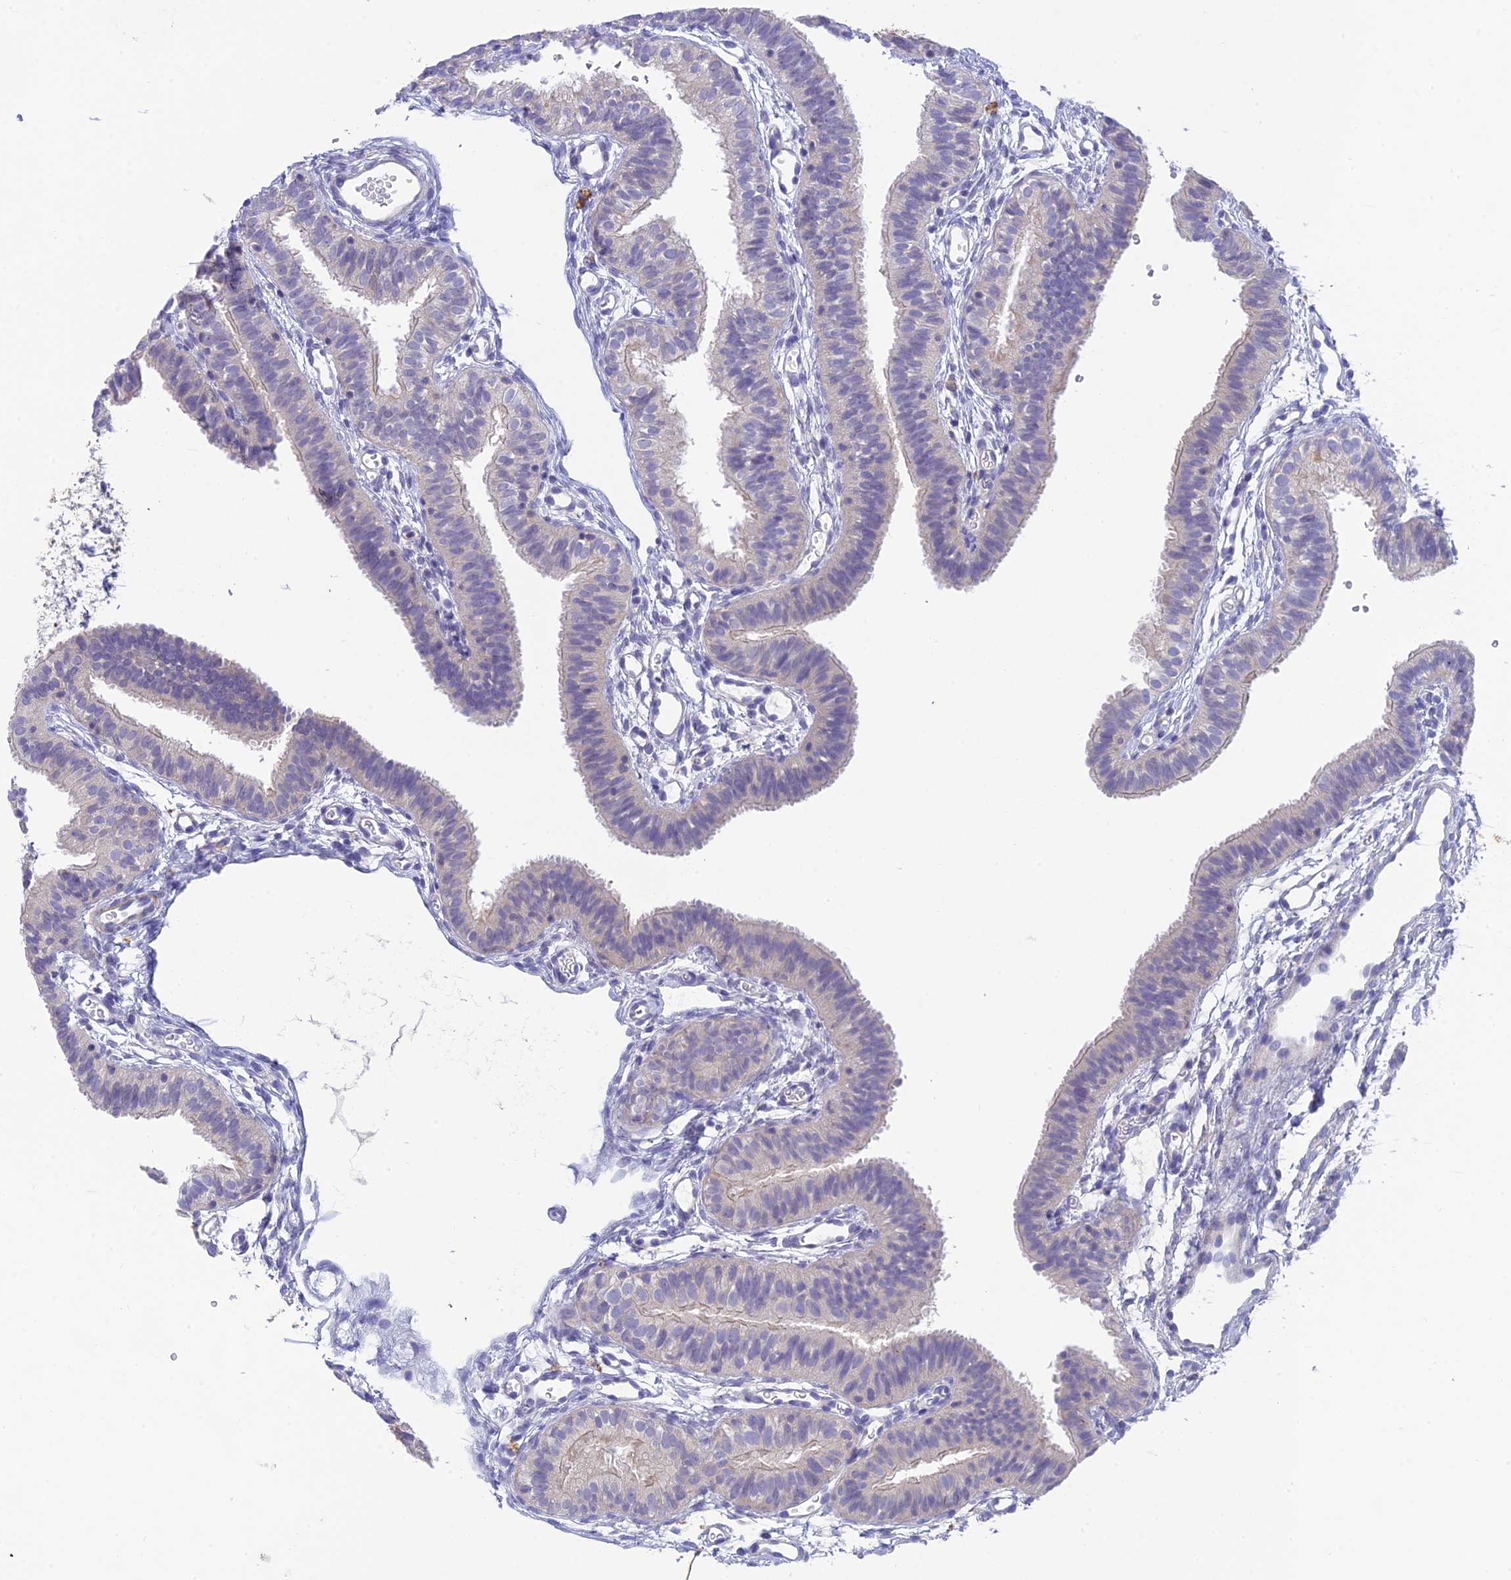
{"staining": {"intensity": "negative", "quantity": "none", "location": "none"}, "tissue": "fallopian tube", "cell_type": "Glandular cells", "image_type": "normal", "snomed": [{"axis": "morphology", "description": "Normal tissue, NOS"}, {"axis": "topography", "description": "Fallopian tube"}], "caption": "Immunohistochemistry (IHC) histopathology image of unremarkable fallopian tube: fallopian tube stained with DAB shows no significant protein staining in glandular cells.", "gene": "BMT2", "patient": {"sex": "female", "age": 35}}